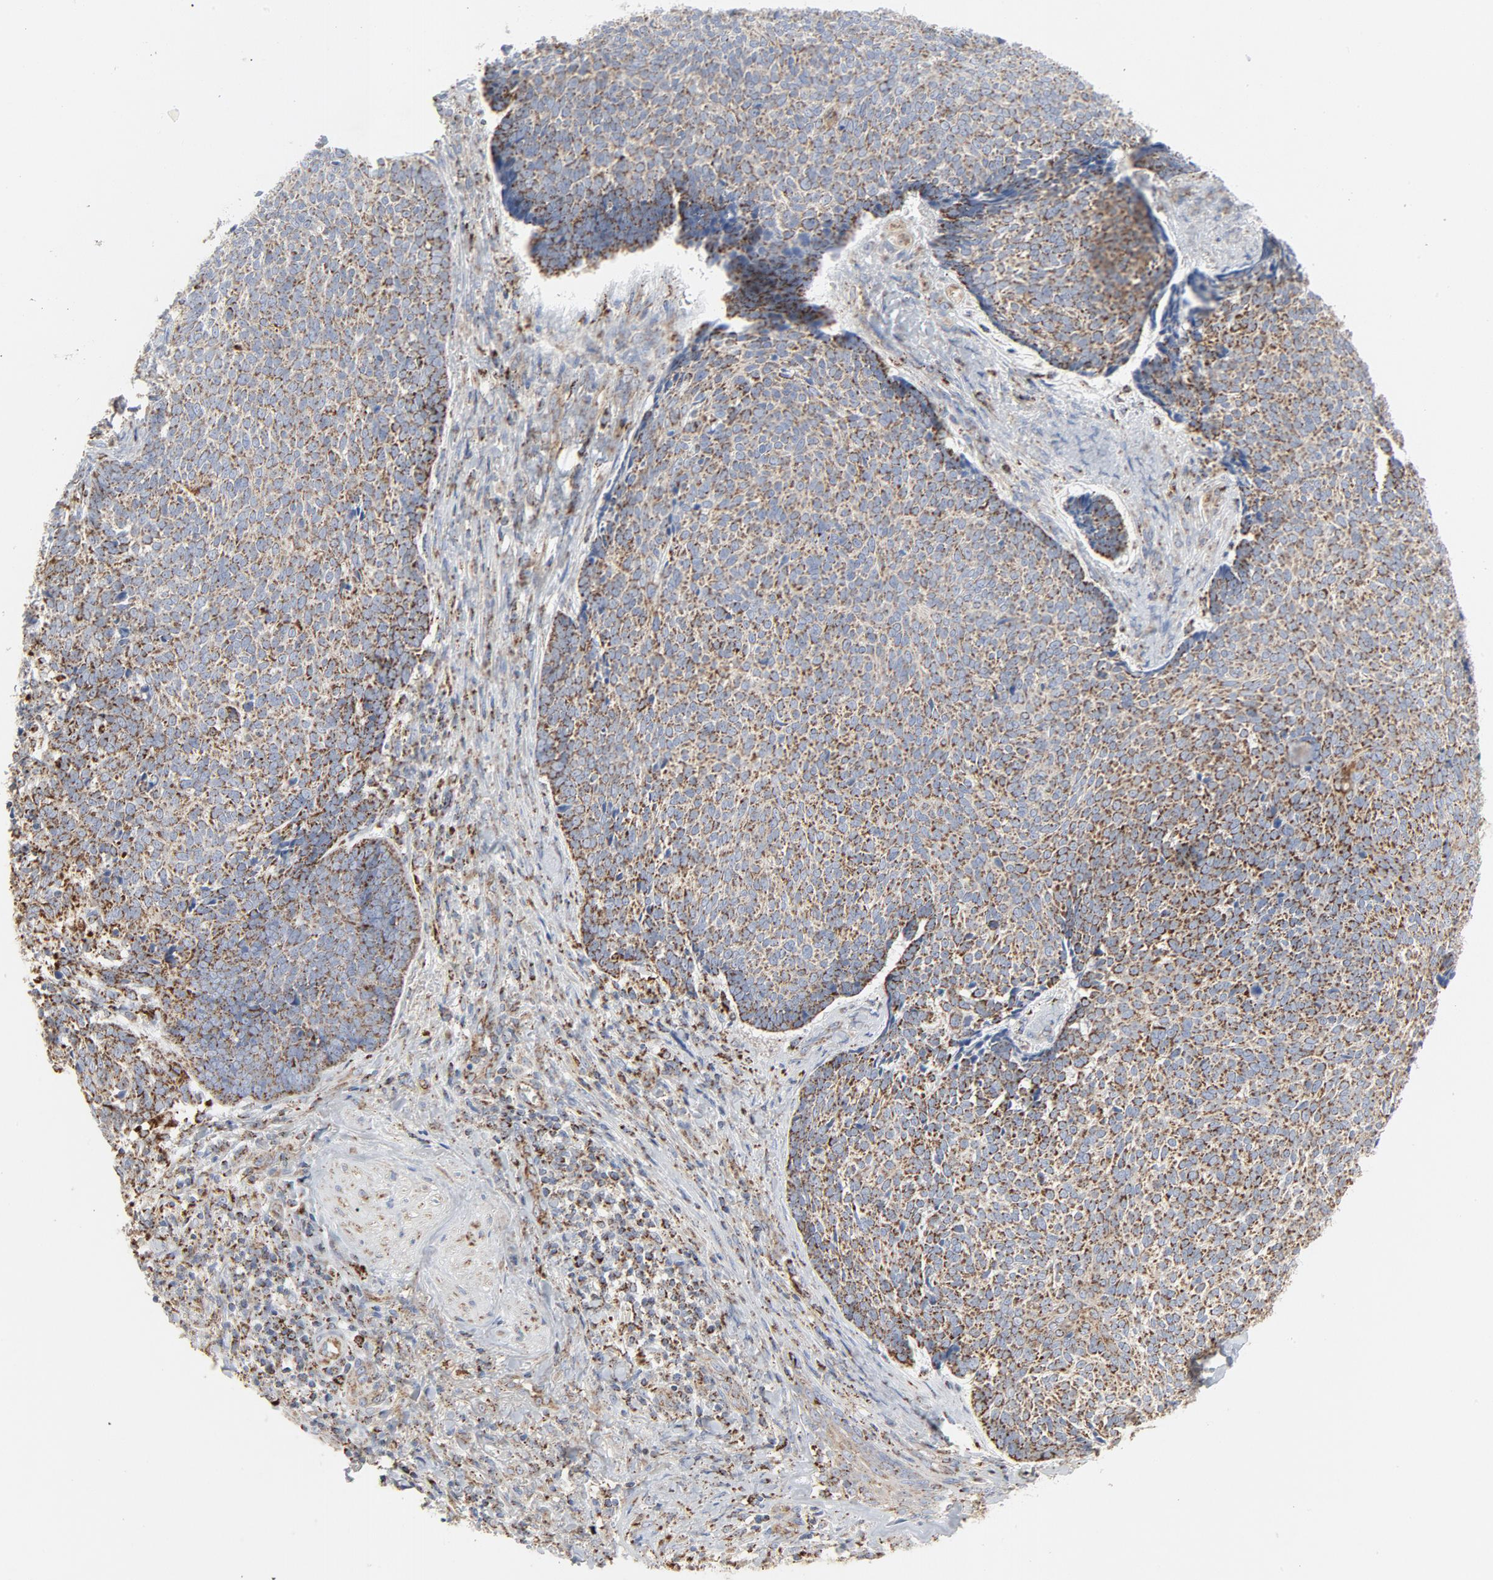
{"staining": {"intensity": "moderate", "quantity": ">75%", "location": "cytoplasmic/membranous"}, "tissue": "skin cancer", "cell_type": "Tumor cells", "image_type": "cancer", "snomed": [{"axis": "morphology", "description": "Basal cell carcinoma"}, {"axis": "topography", "description": "Skin"}], "caption": "Protein expression analysis of human skin cancer reveals moderate cytoplasmic/membranous staining in approximately >75% of tumor cells.", "gene": "SETD3", "patient": {"sex": "male", "age": 84}}